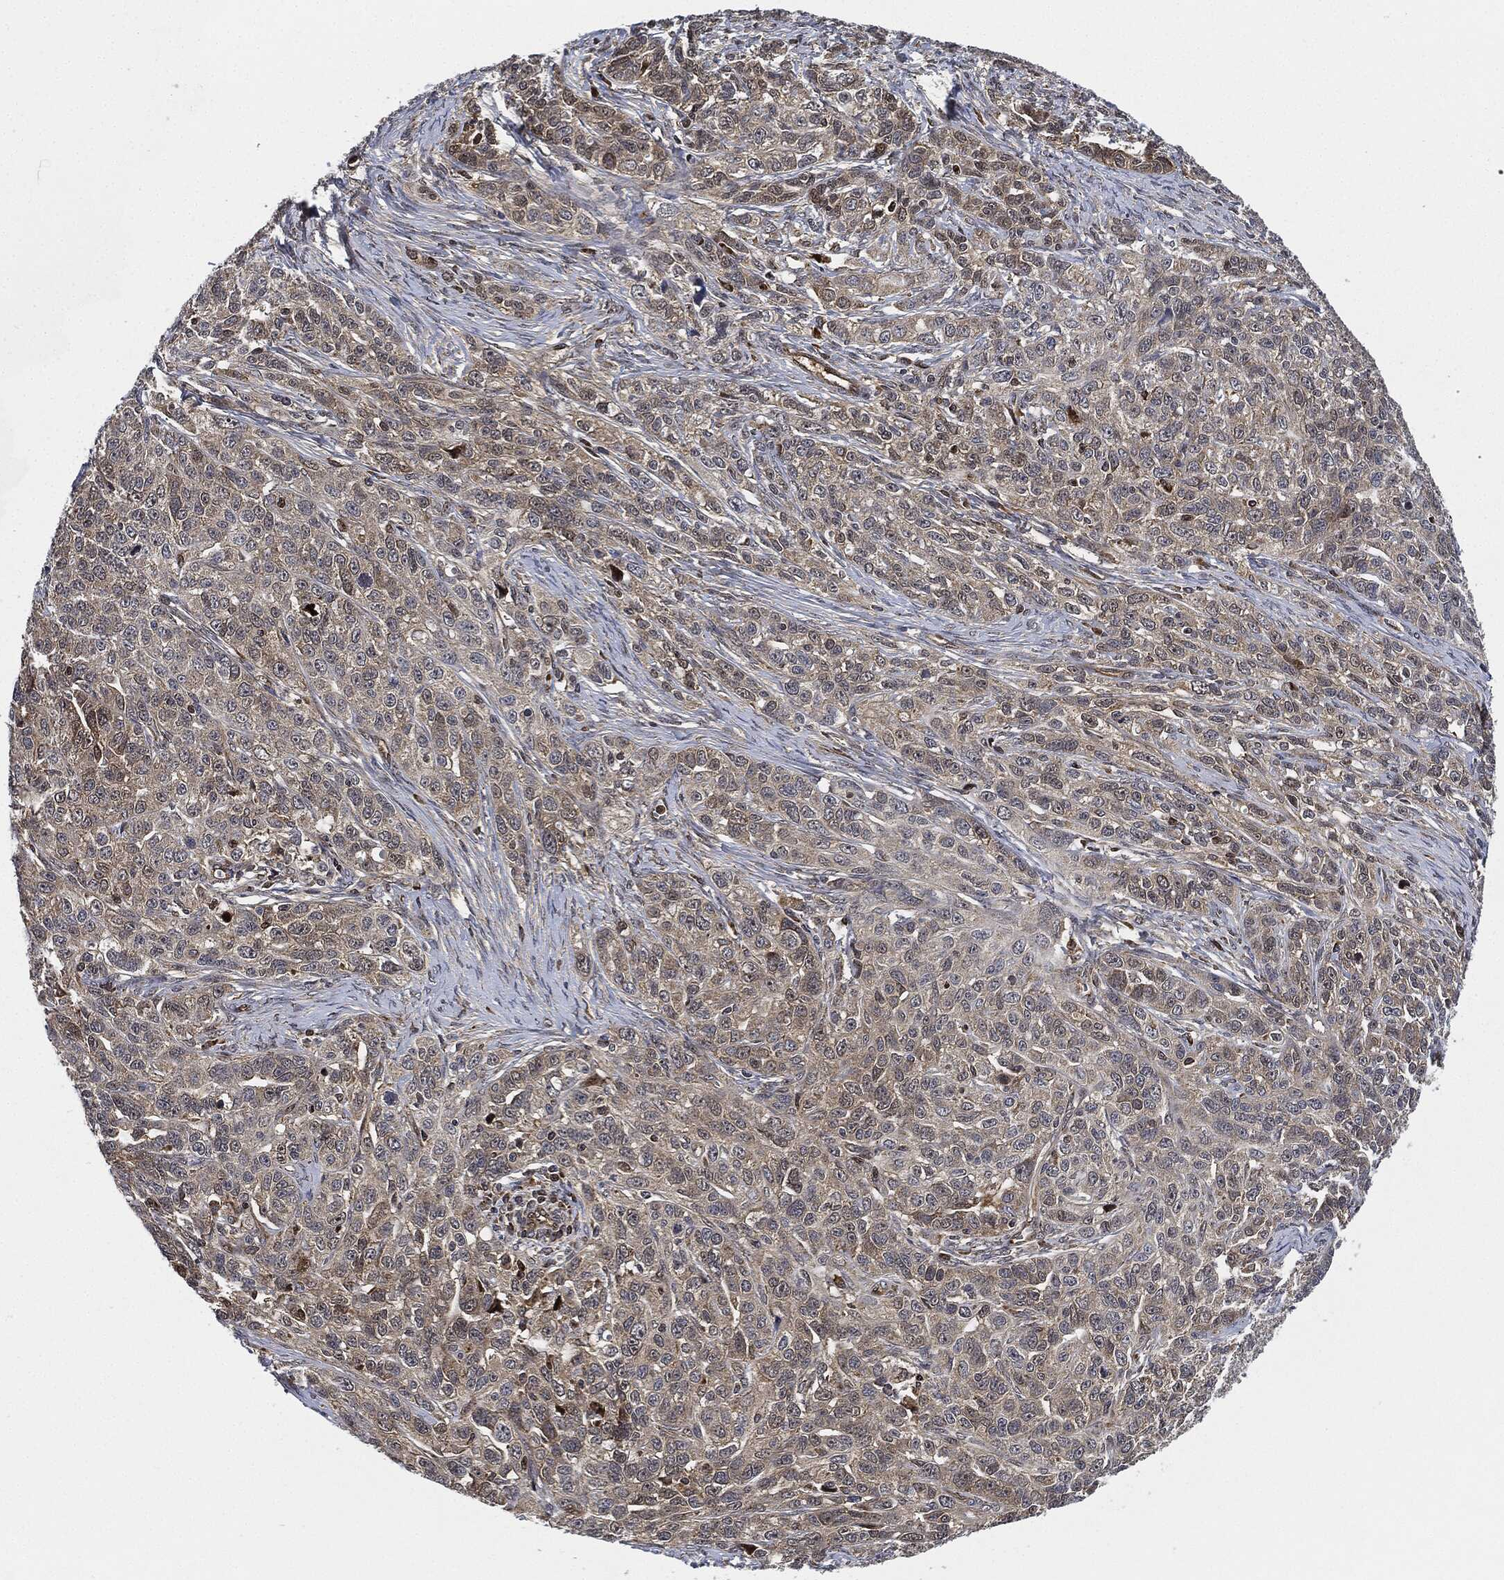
{"staining": {"intensity": "weak", "quantity": "<25%", "location": "cytoplasmic/membranous"}, "tissue": "ovarian cancer", "cell_type": "Tumor cells", "image_type": "cancer", "snomed": [{"axis": "morphology", "description": "Cystadenocarcinoma, serous, NOS"}, {"axis": "topography", "description": "Ovary"}], "caption": "Immunohistochemical staining of ovarian cancer shows no significant expression in tumor cells. The staining is performed using DAB (3,3'-diaminobenzidine) brown chromogen with nuclei counter-stained in using hematoxylin.", "gene": "RNASEL", "patient": {"sex": "female", "age": 71}}